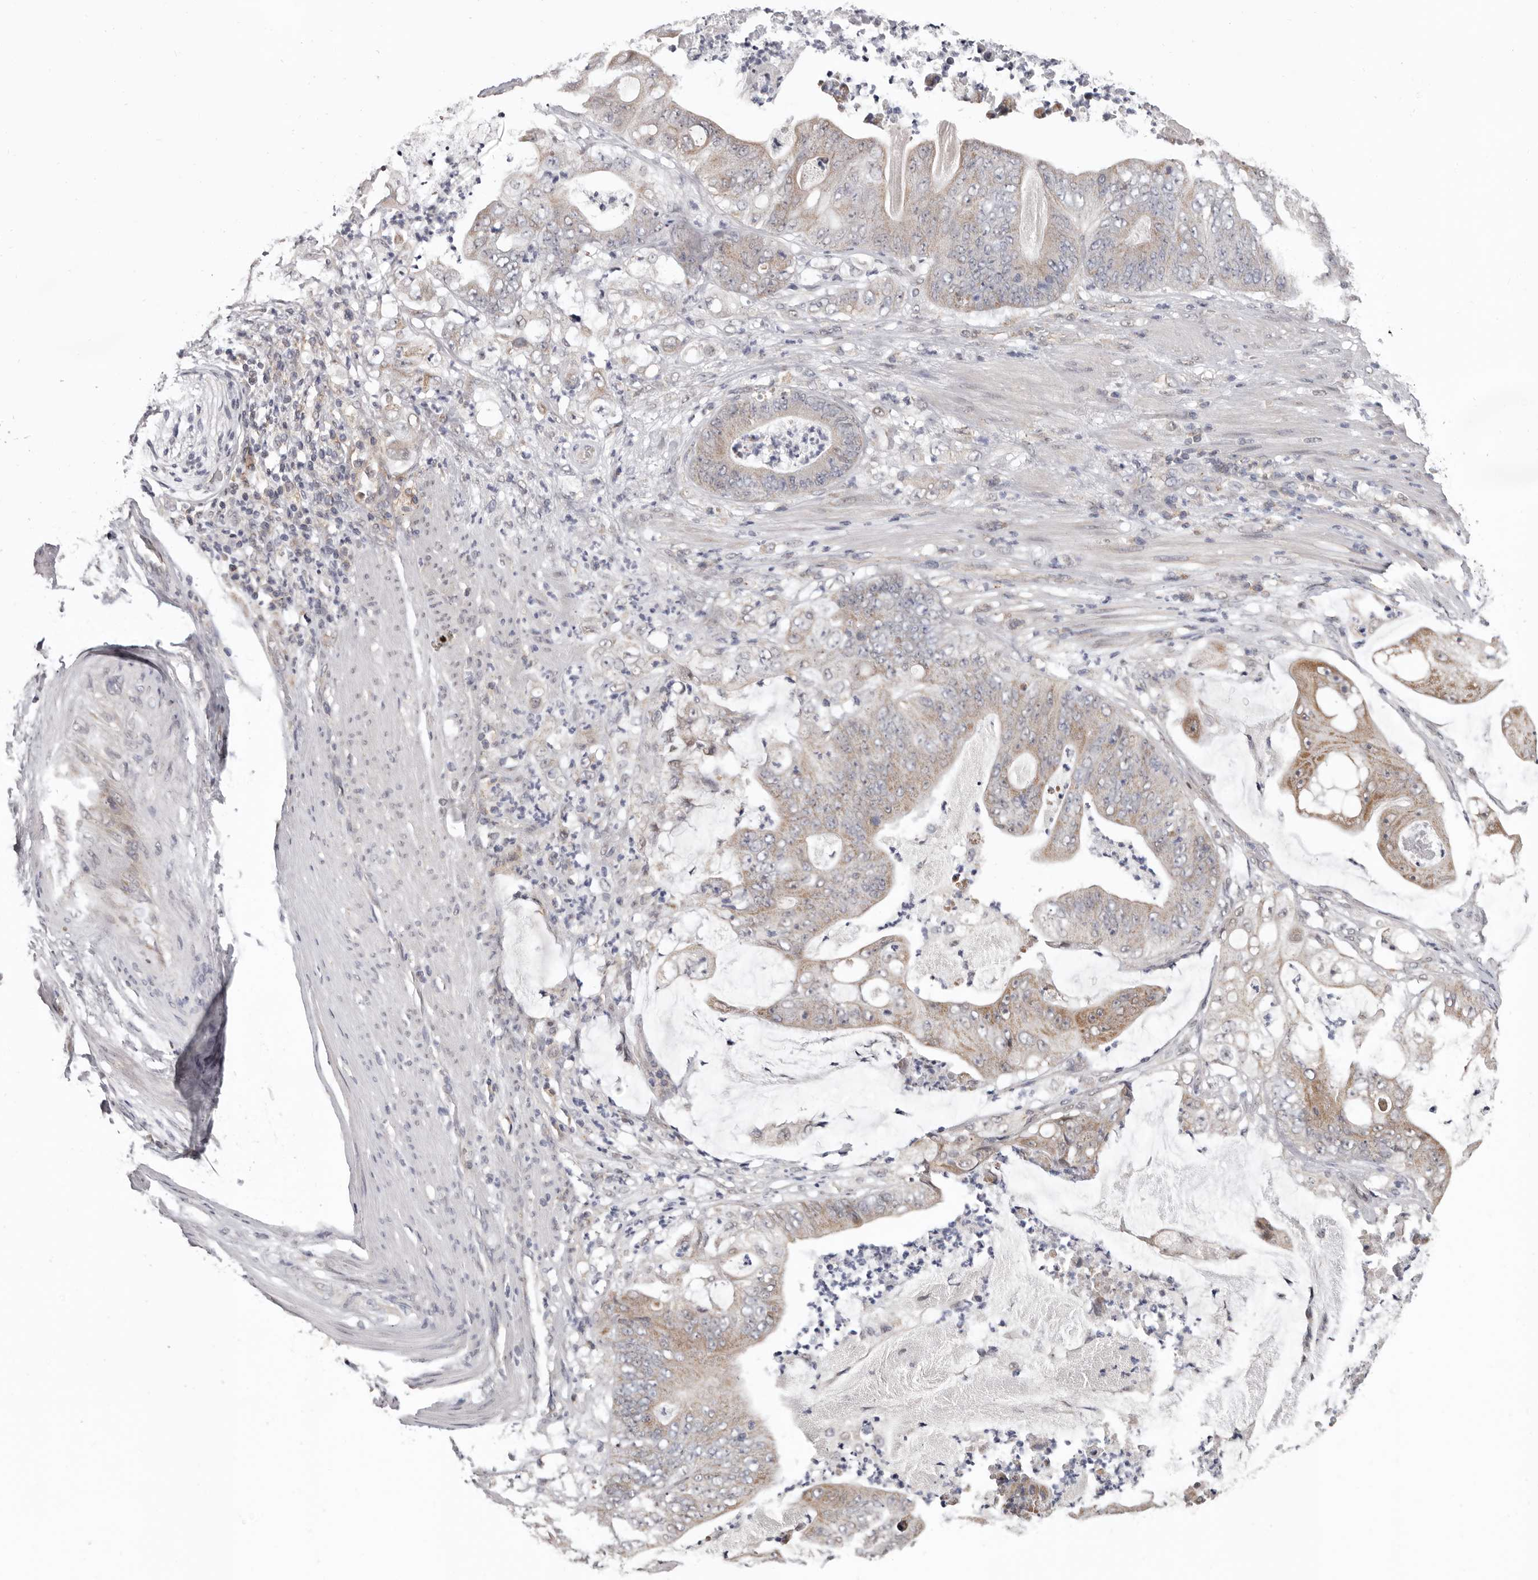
{"staining": {"intensity": "moderate", "quantity": "<25%", "location": "cytoplasmic/membranous"}, "tissue": "stomach cancer", "cell_type": "Tumor cells", "image_type": "cancer", "snomed": [{"axis": "morphology", "description": "Adenocarcinoma, NOS"}, {"axis": "topography", "description": "Stomach"}], "caption": "High-magnification brightfield microscopy of stomach cancer stained with DAB (3,3'-diaminobenzidine) (brown) and counterstained with hematoxylin (blue). tumor cells exhibit moderate cytoplasmic/membranous positivity is appreciated in about<25% of cells.", "gene": "MOGAT2", "patient": {"sex": "female", "age": 73}}